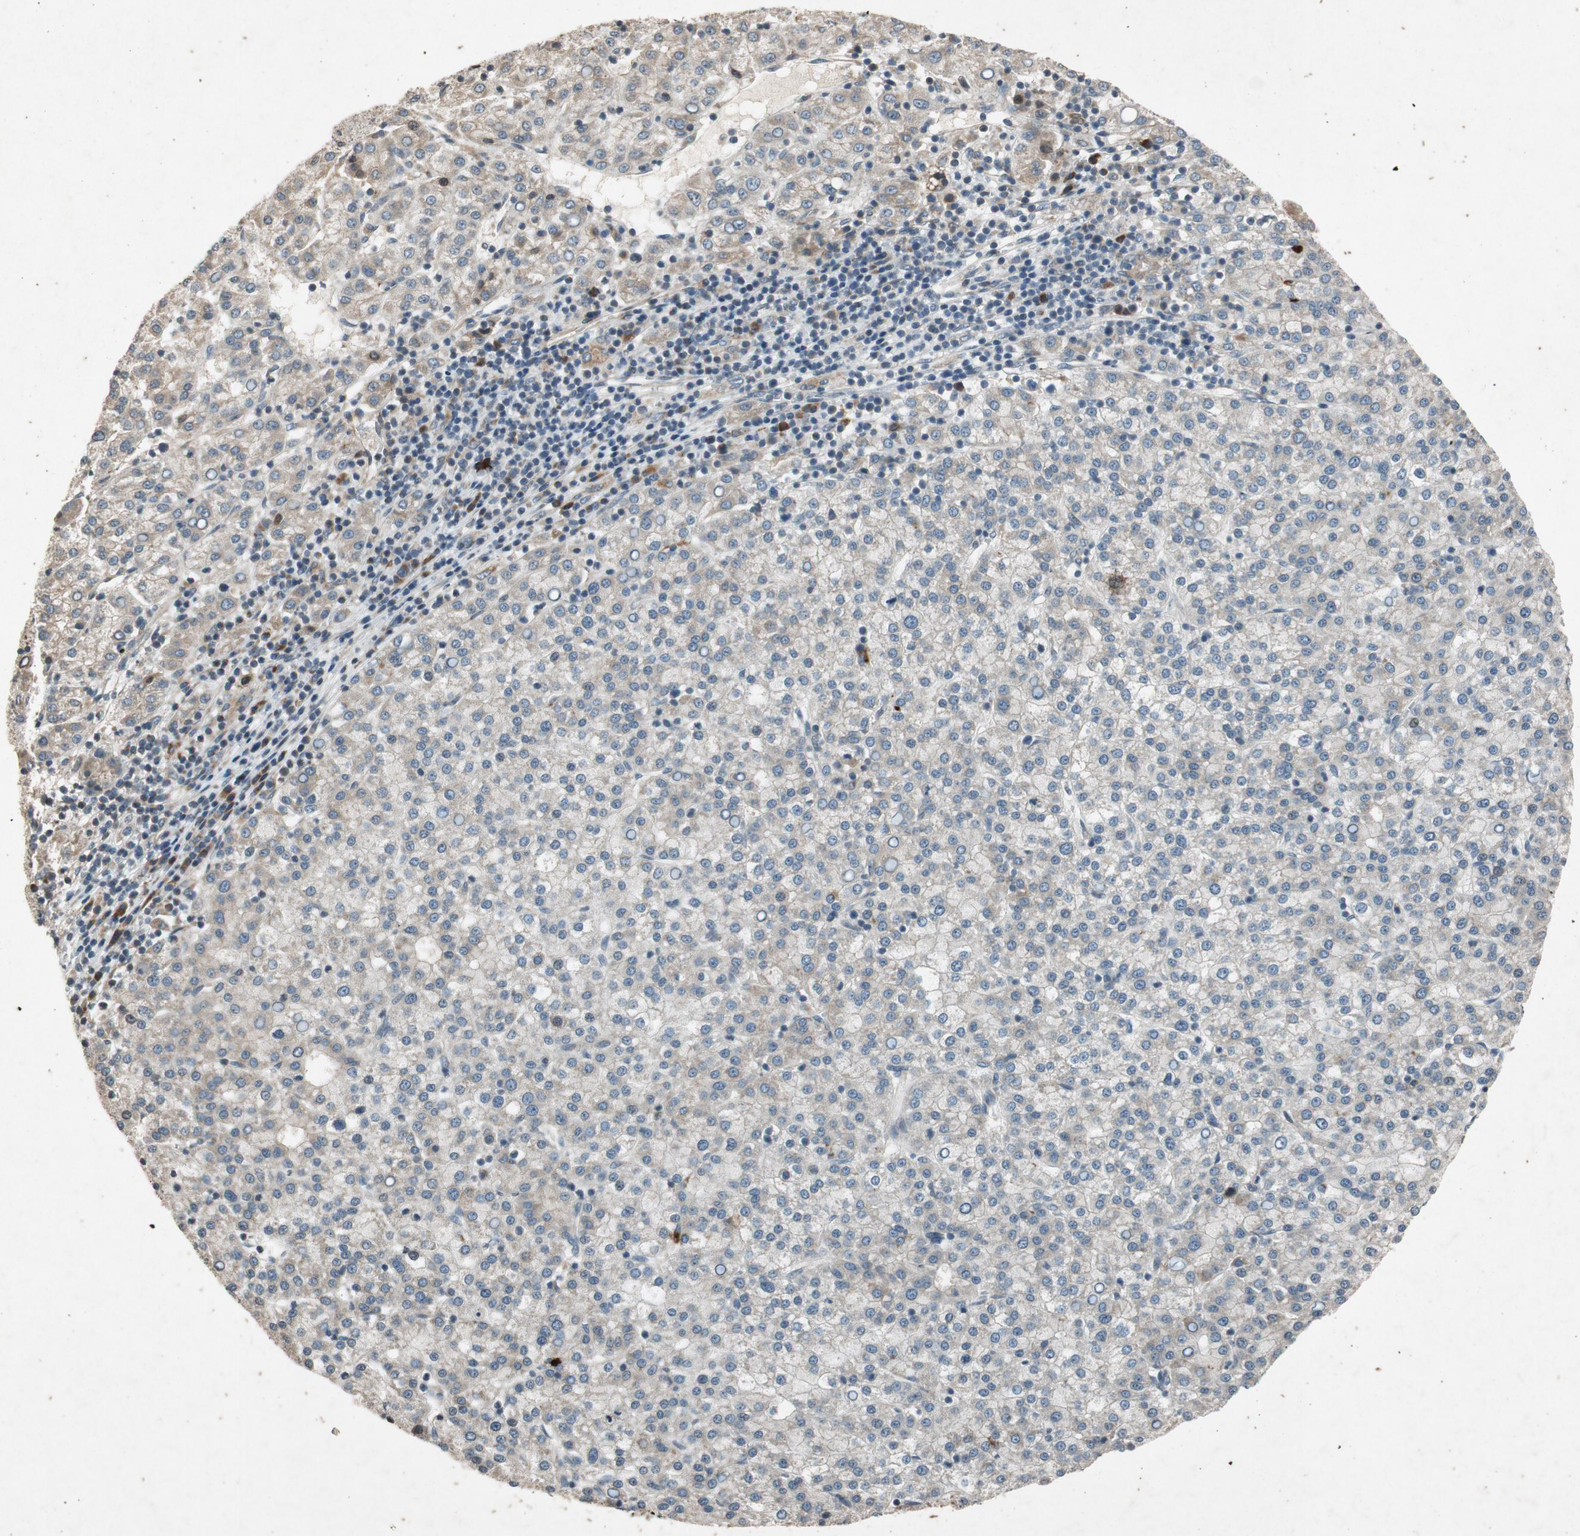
{"staining": {"intensity": "moderate", "quantity": "<25%", "location": "cytoplasmic/membranous"}, "tissue": "liver cancer", "cell_type": "Tumor cells", "image_type": "cancer", "snomed": [{"axis": "morphology", "description": "Carcinoma, Hepatocellular, NOS"}, {"axis": "topography", "description": "Liver"}], "caption": "IHC (DAB) staining of liver cancer shows moderate cytoplasmic/membranous protein expression in approximately <25% of tumor cells.", "gene": "ATP2C1", "patient": {"sex": "female", "age": 58}}